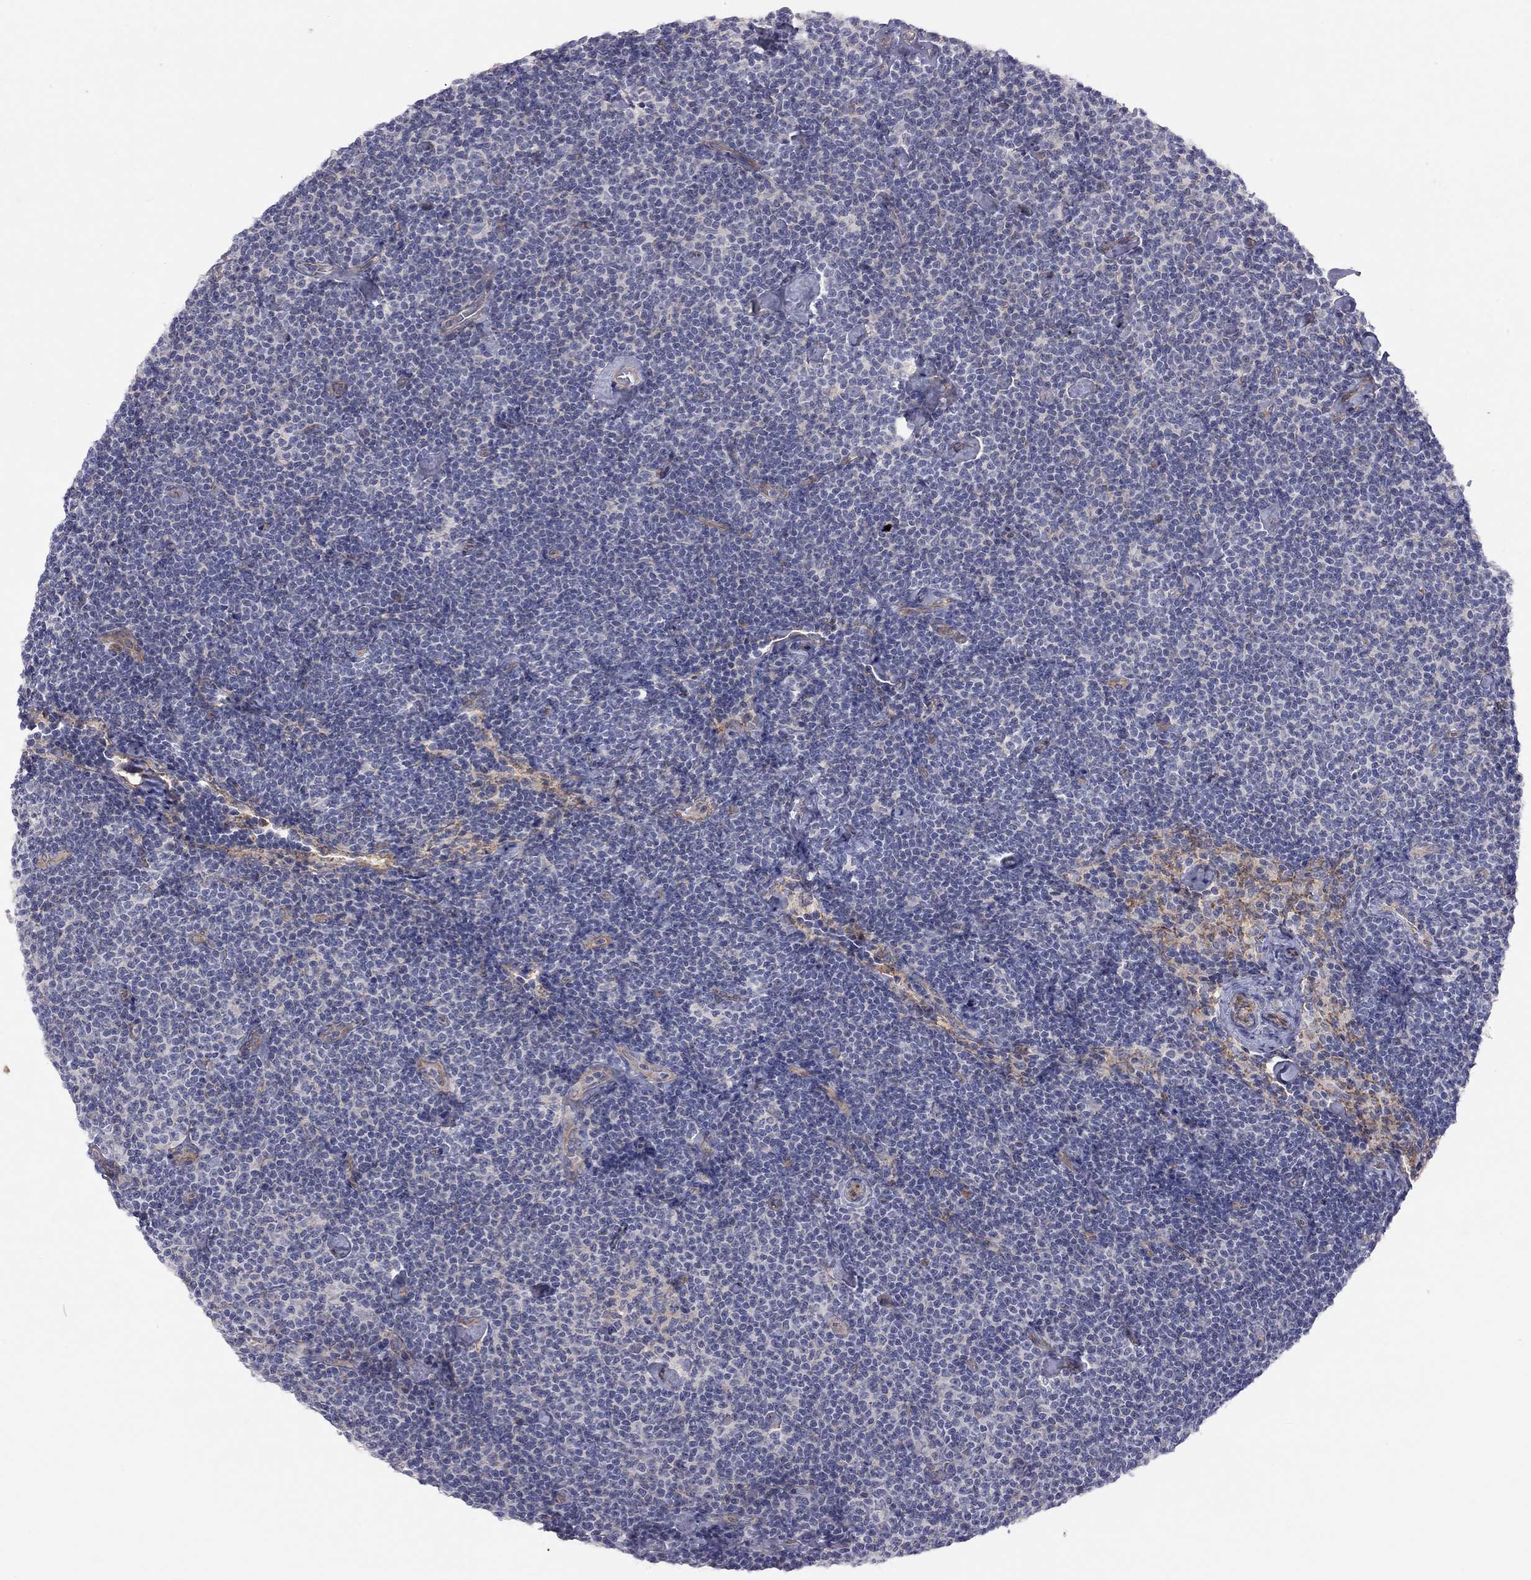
{"staining": {"intensity": "negative", "quantity": "none", "location": "none"}, "tissue": "lymphoma", "cell_type": "Tumor cells", "image_type": "cancer", "snomed": [{"axis": "morphology", "description": "Malignant lymphoma, non-Hodgkin's type, Low grade"}, {"axis": "topography", "description": "Lymph node"}], "caption": "Immunohistochemistry micrograph of neoplastic tissue: human lymphoma stained with DAB shows no significant protein expression in tumor cells.", "gene": "GPRC5B", "patient": {"sex": "male", "age": 81}}